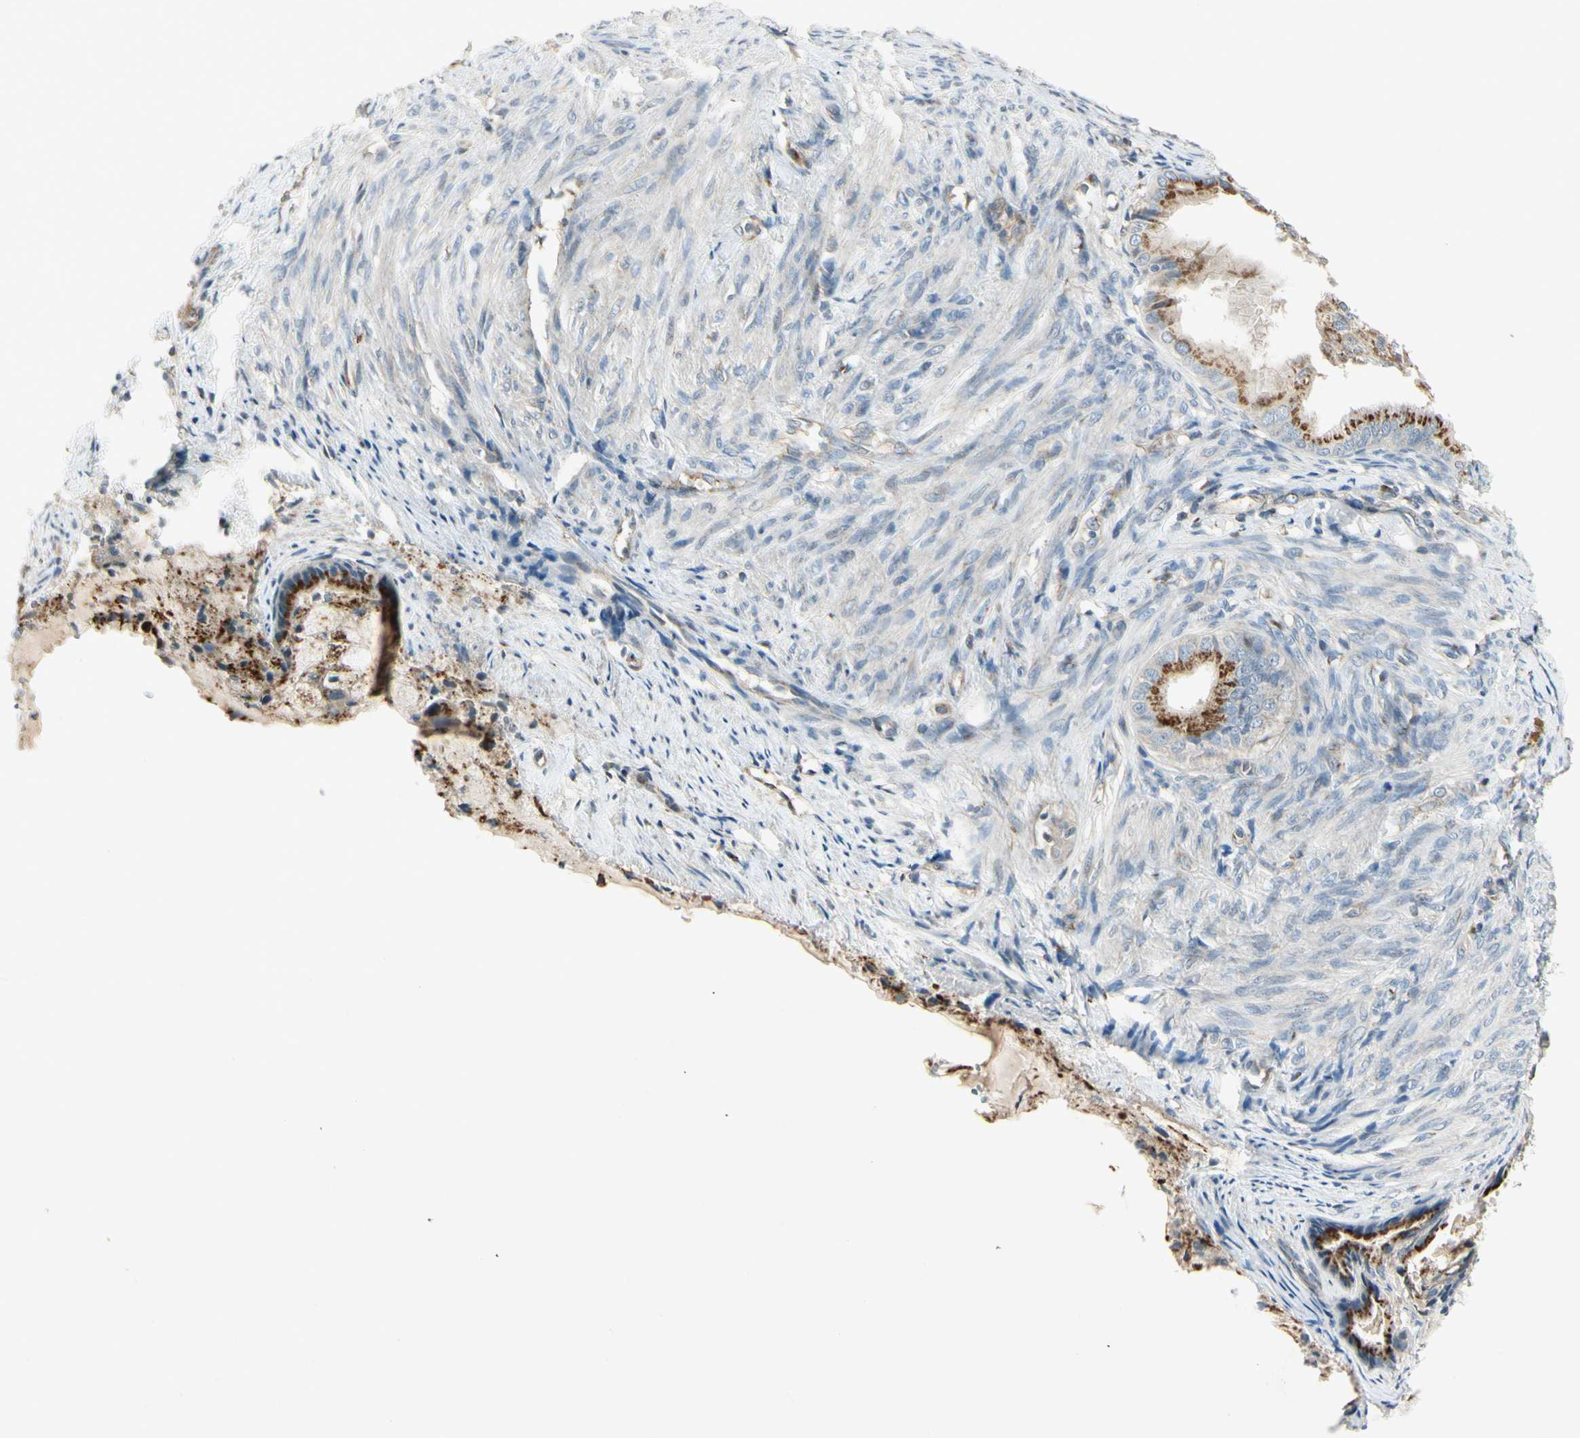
{"staining": {"intensity": "strong", "quantity": ">75%", "location": "cytoplasmic/membranous"}, "tissue": "endometrial cancer", "cell_type": "Tumor cells", "image_type": "cancer", "snomed": [{"axis": "morphology", "description": "Adenocarcinoma, NOS"}, {"axis": "topography", "description": "Endometrium"}], "caption": "Immunohistochemical staining of endometrial adenocarcinoma displays high levels of strong cytoplasmic/membranous staining in about >75% of tumor cells.", "gene": "ABCA3", "patient": {"sex": "female", "age": 86}}